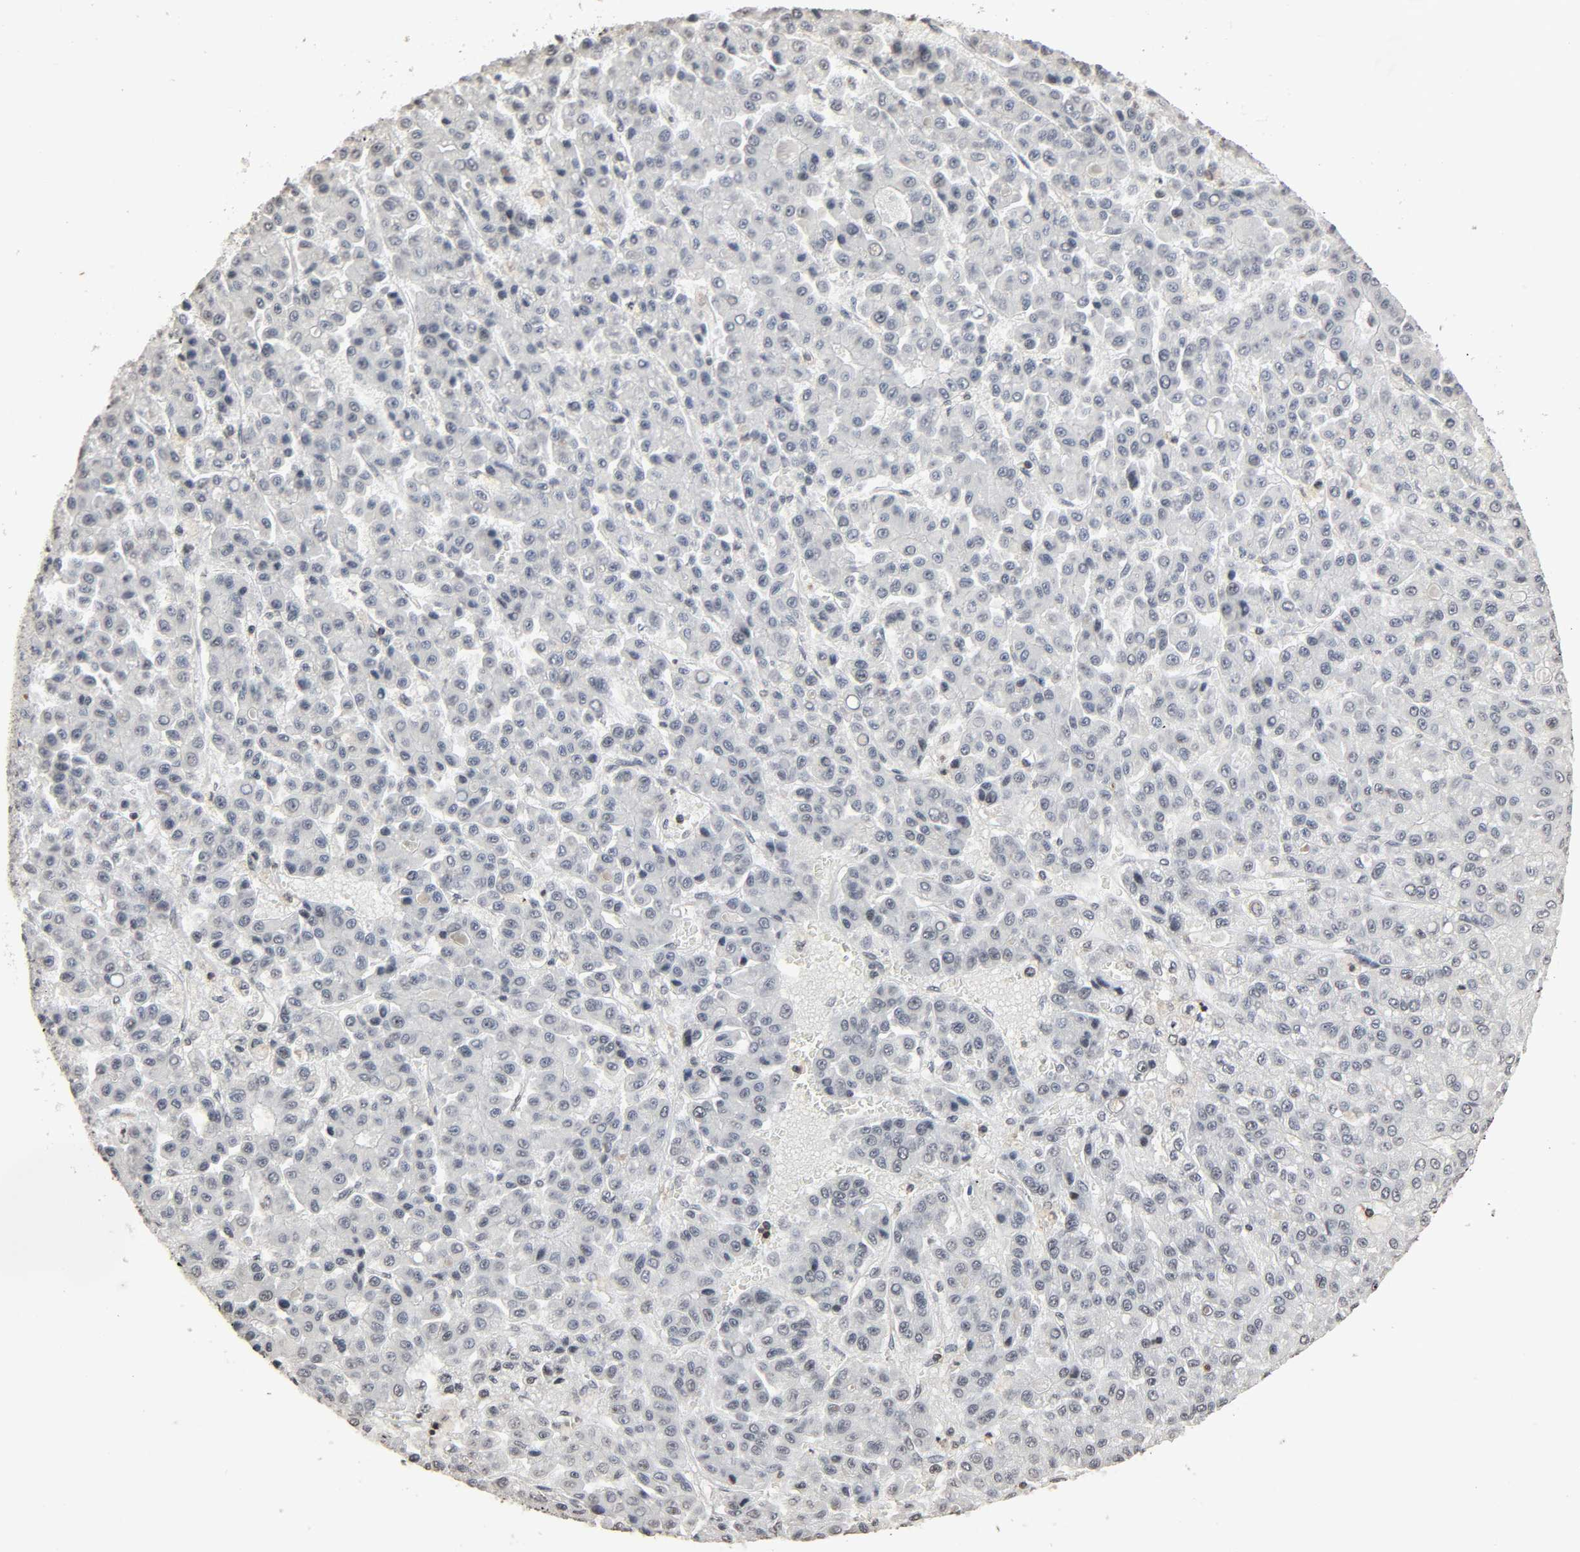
{"staining": {"intensity": "negative", "quantity": "none", "location": "none"}, "tissue": "liver cancer", "cell_type": "Tumor cells", "image_type": "cancer", "snomed": [{"axis": "morphology", "description": "Carcinoma, Hepatocellular, NOS"}, {"axis": "topography", "description": "Liver"}], "caption": "Tumor cells are negative for protein expression in human liver cancer (hepatocellular carcinoma).", "gene": "STK4", "patient": {"sex": "male", "age": 70}}